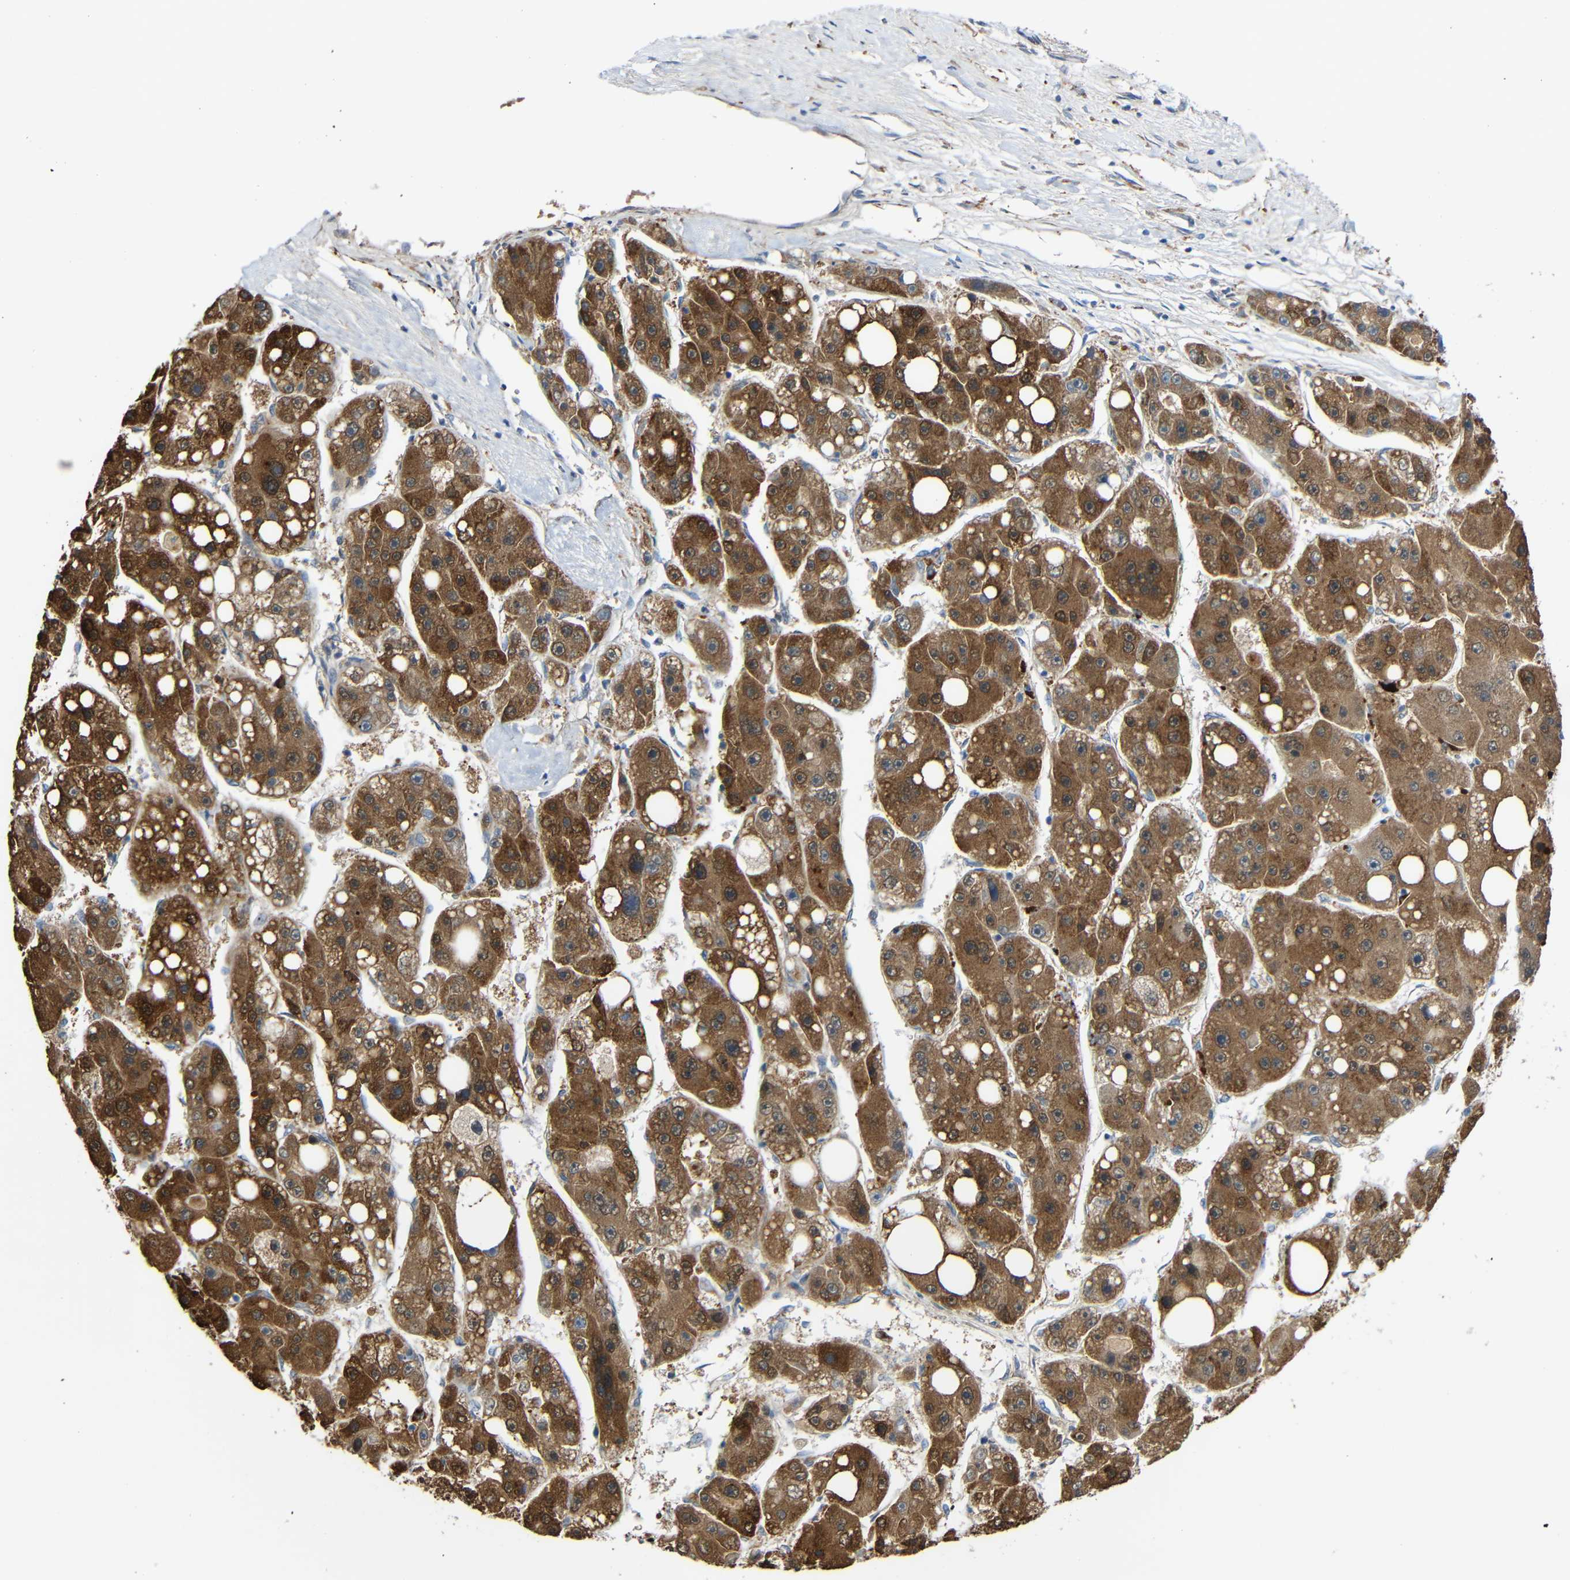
{"staining": {"intensity": "moderate", "quantity": ">75%", "location": "cytoplasmic/membranous"}, "tissue": "liver cancer", "cell_type": "Tumor cells", "image_type": "cancer", "snomed": [{"axis": "morphology", "description": "Carcinoma, Hepatocellular, NOS"}, {"axis": "topography", "description": "Liver"}], "caption": "Immunohistochemical staining of liver hepatocellular carcinoma displays medium levels of moderate cytoplasmic/membranous protein staining in about >75% of tumor cells.", "gene": "TMEM25", "patient": {"sex": "female", "age": 61}}